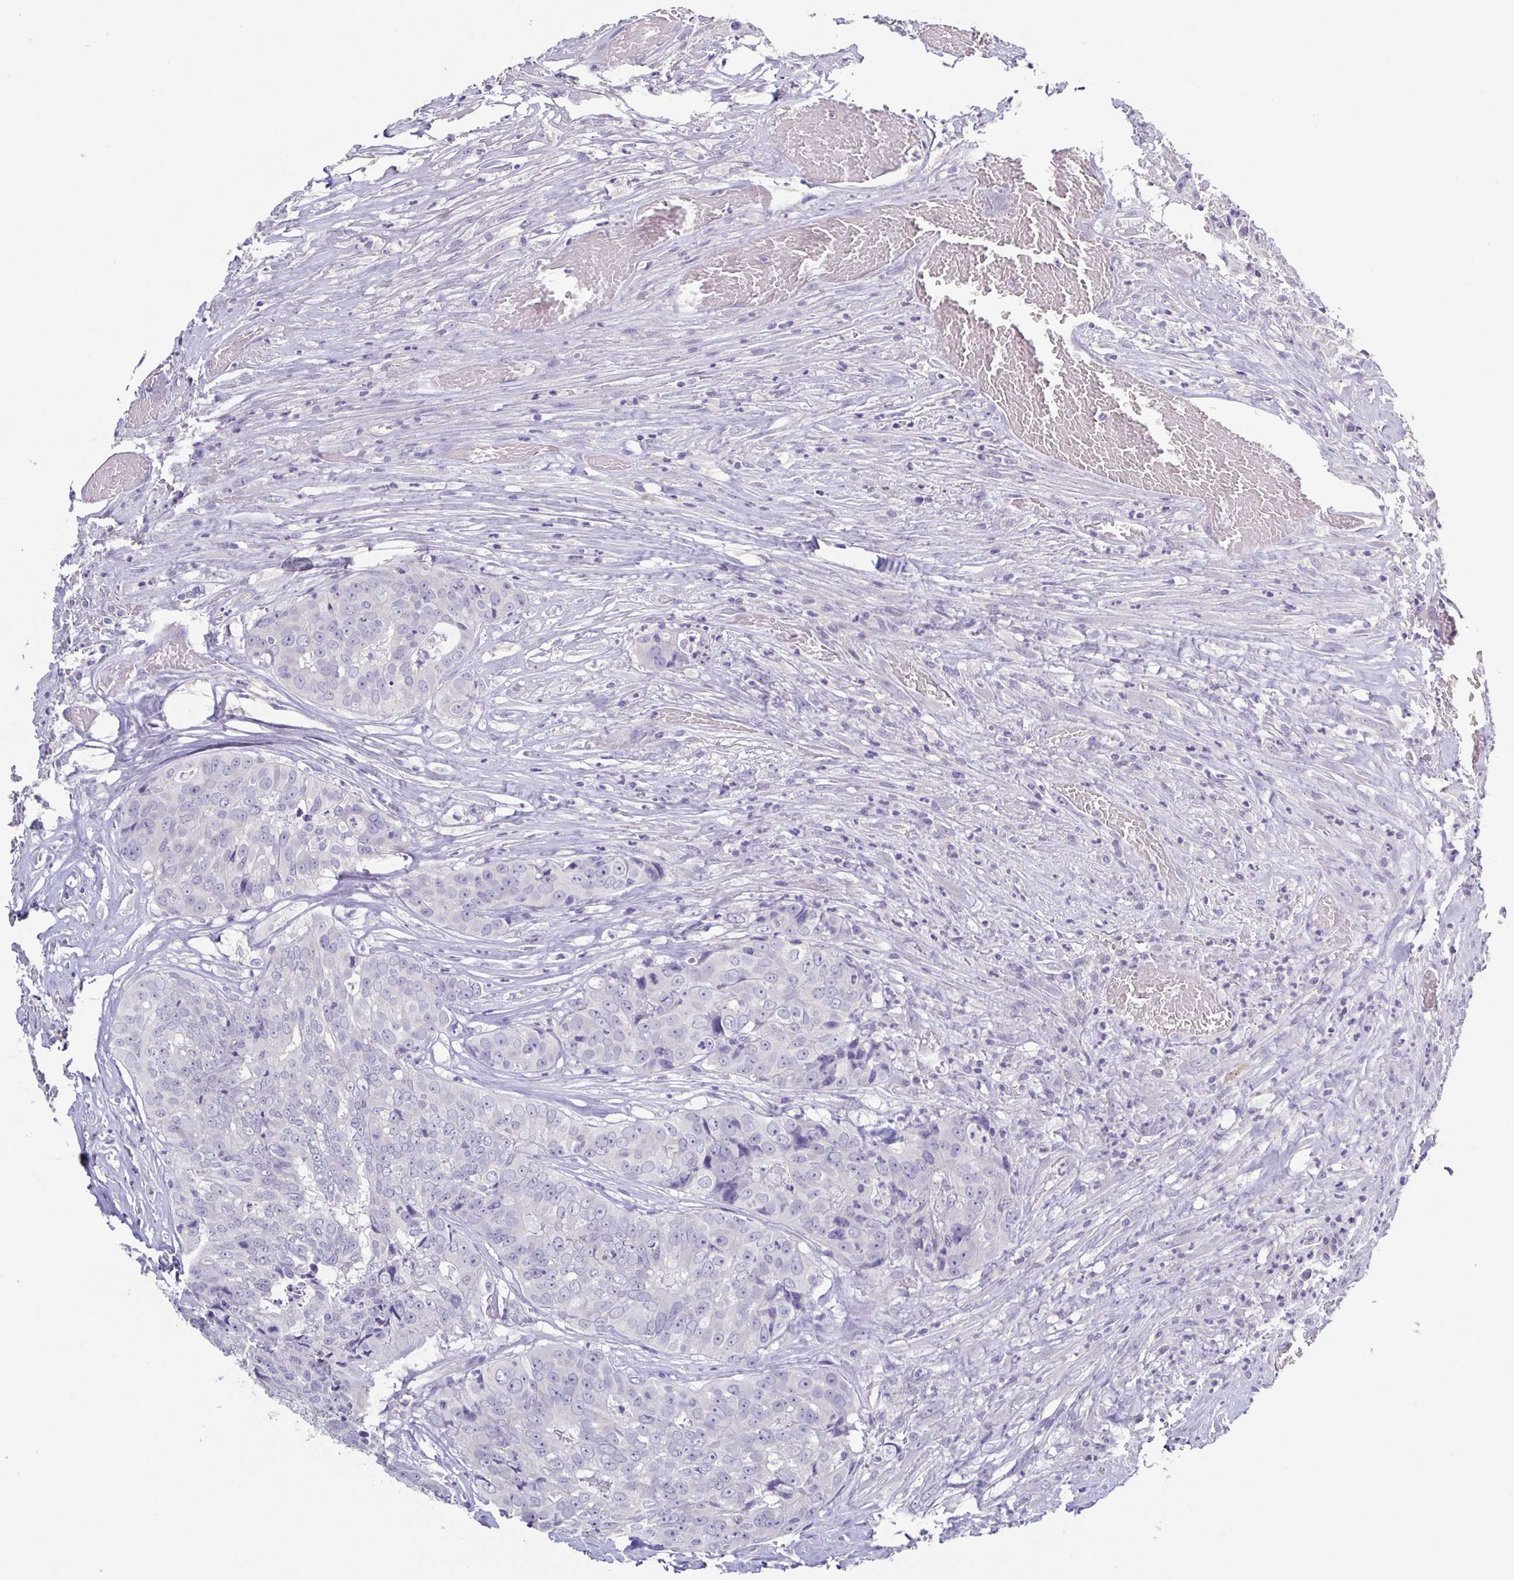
{"staining": {"intensity": "negative", "quantity": "none", "location": "none"}, "tissue": "colorectal cancer", "cell_type": "Tumor cells", "image_type": "cancer", "snomed": [{"axis": "morphology", "description": "Adenocarcinoma, NOS"}, {"axis": "topography", "description": "Rectum"}], "caption": "Immunohistochemical staining of adenocarcinoma (colorectal) displays no significant staining in tumor cells.", "gene": "RDH11", "patient": {"sex": "female", "age": 62}}